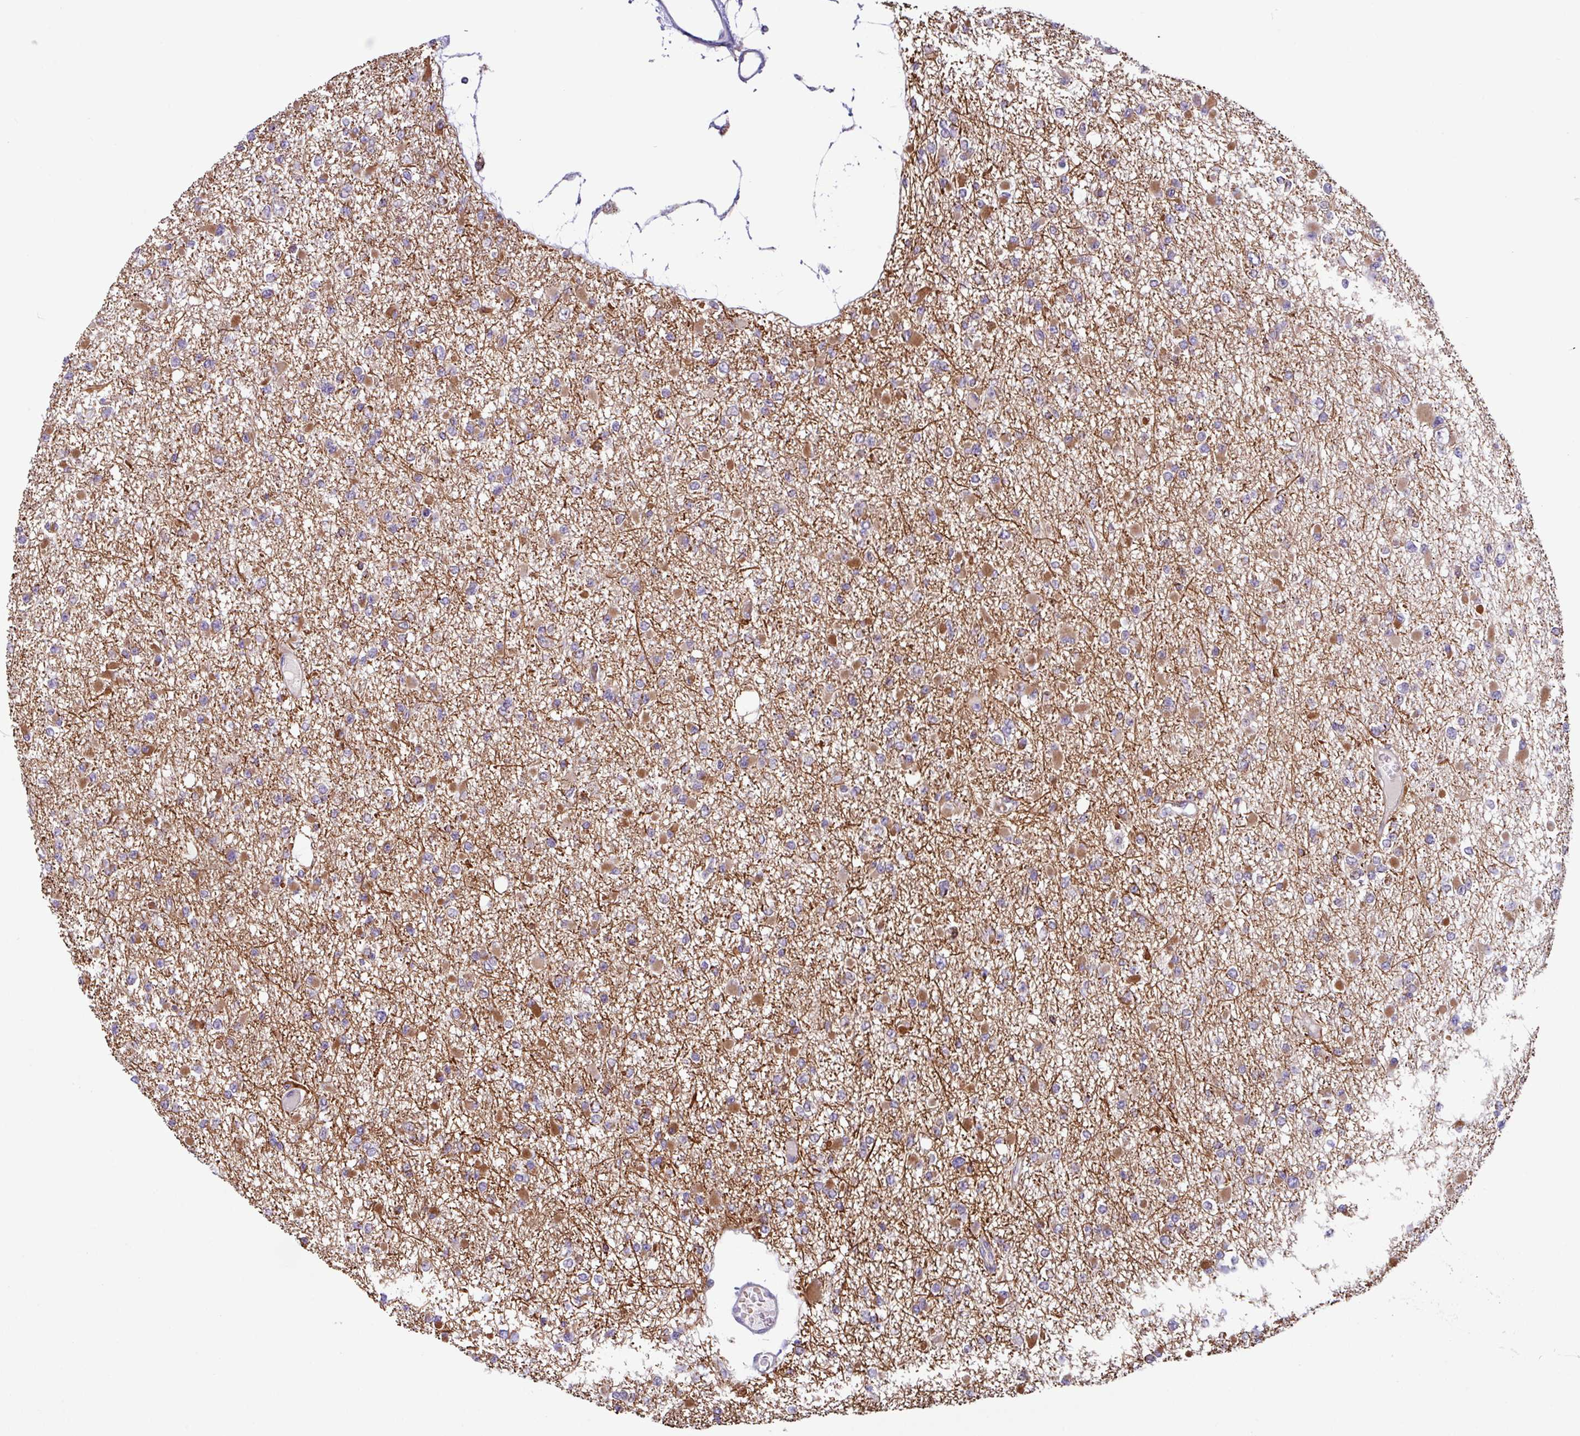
{"staining": {"intensity": "moderate", "quantity": "<25%", "location": "cytoplasmic/membranous"}, "tissue": "glioma", "cell_type": "Tumor cells", "image_type": "cancer", "snomed": [{"axis": "morphology", "description": "Glioma, malignant, Low grade"}, {"axis": "topography", "description": "Brain"}], "caption": "This micrograph demonstrates immunohistochemistry (IHC) staining of human malignant glioma (low-grade), with low moderate cytoplasmic/membranous staining in approximately <25% of tumor cells.", "gene": "AKIRIN1", "patient": {"sex": "female", "age": 22}}